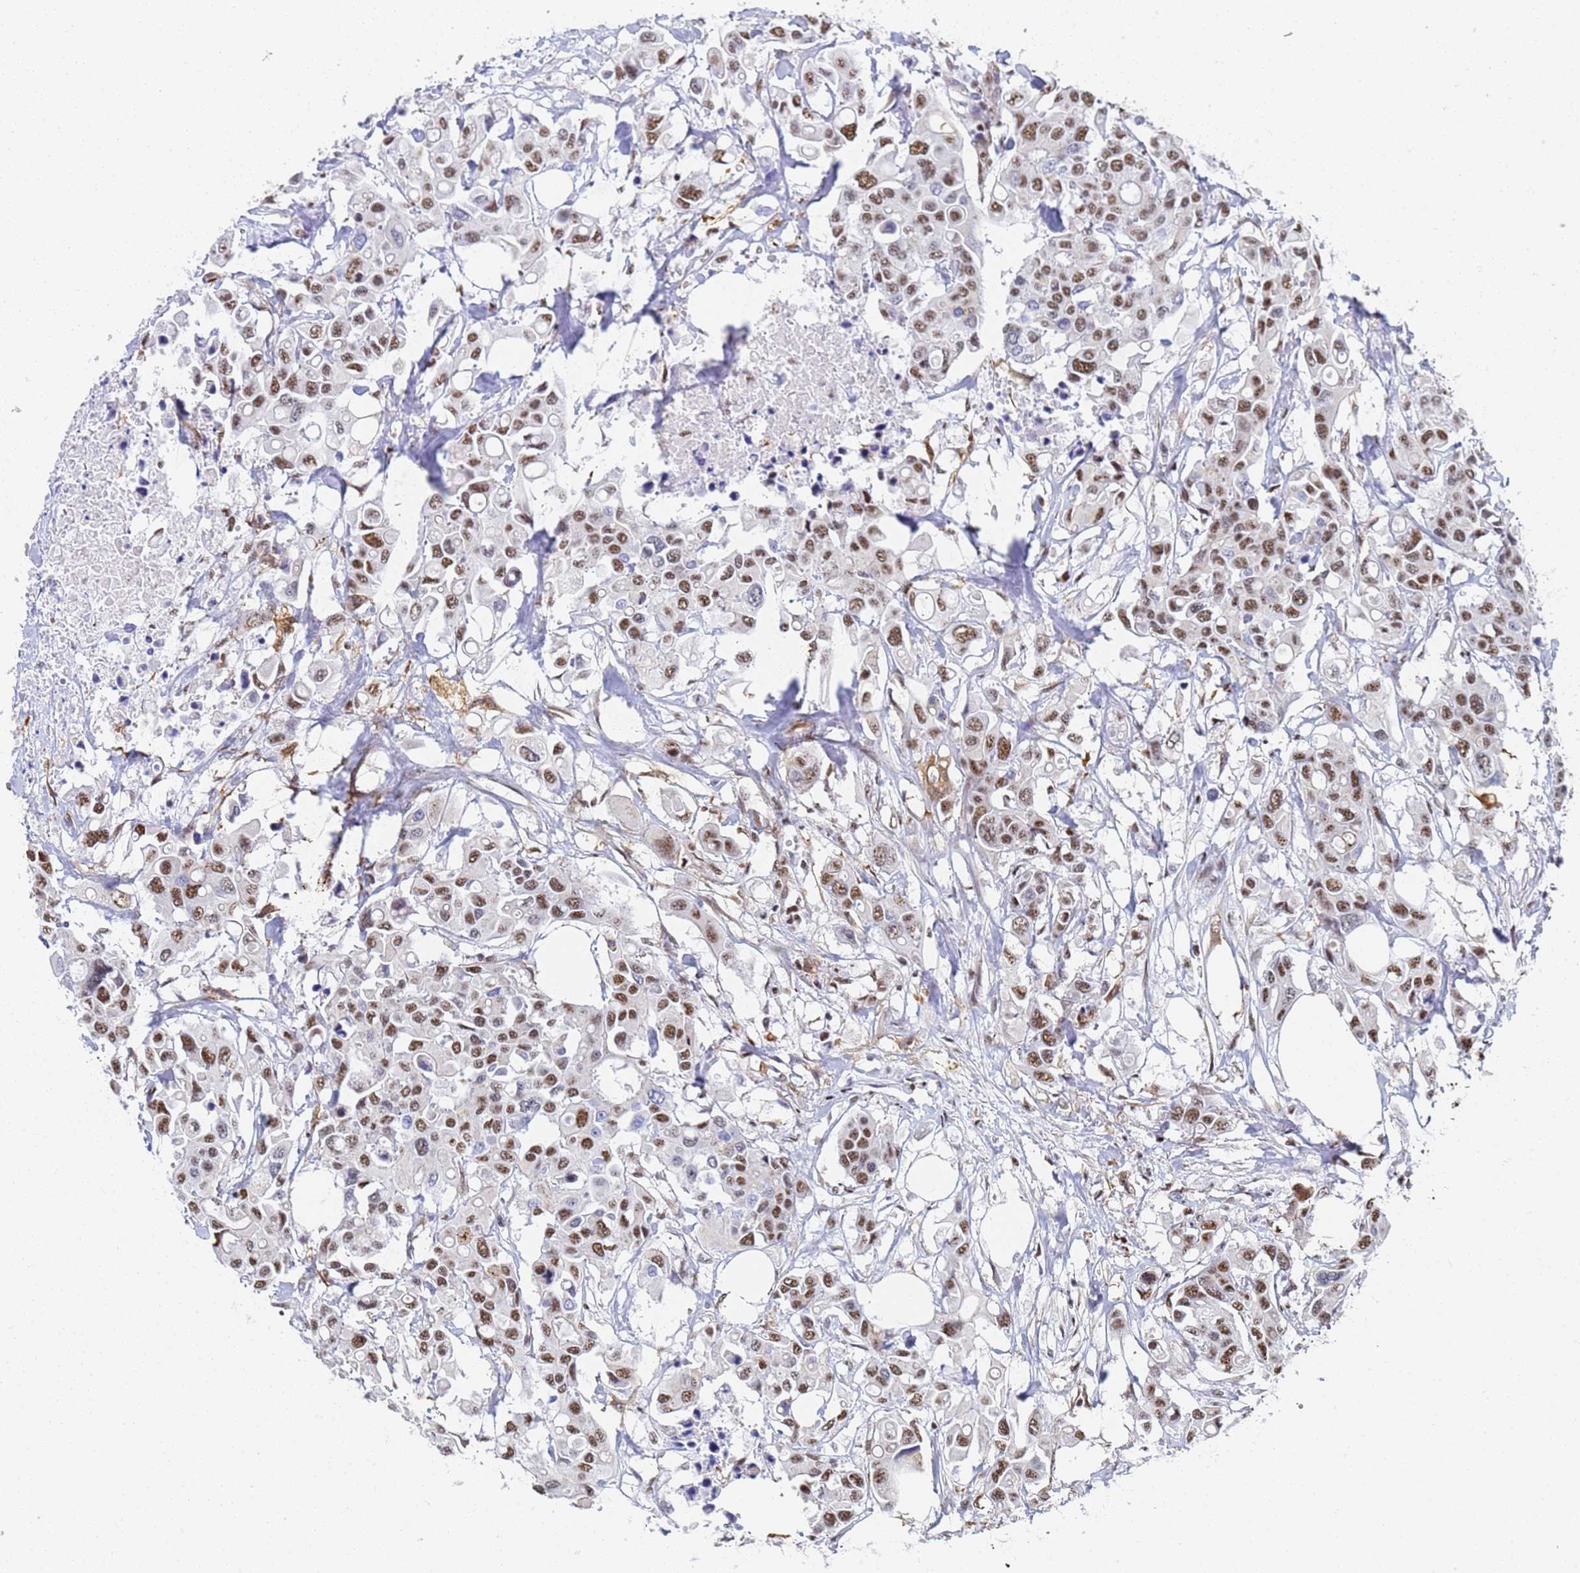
{"staining": {"intensity": "moderate", "quantity": ">75%", "location": "nuclear"}, "tissue": "colorectal cancer", "cell_type": "Tumor cells", "image_type": "cancer", "snomed": [{"axis": "morphology", "description": "Adenocarcinoma, NOS"}, {"axis": "topography", "description": "Colon"}], "caption": "This is a photomicrograph of immunohistochemistry staining of adenocarcinoma (colorectal), which shows moderate expression in the nuclear of tumor cells.", "gene": "PRRT4", "patient": {"sex": "male", "age": 77}}